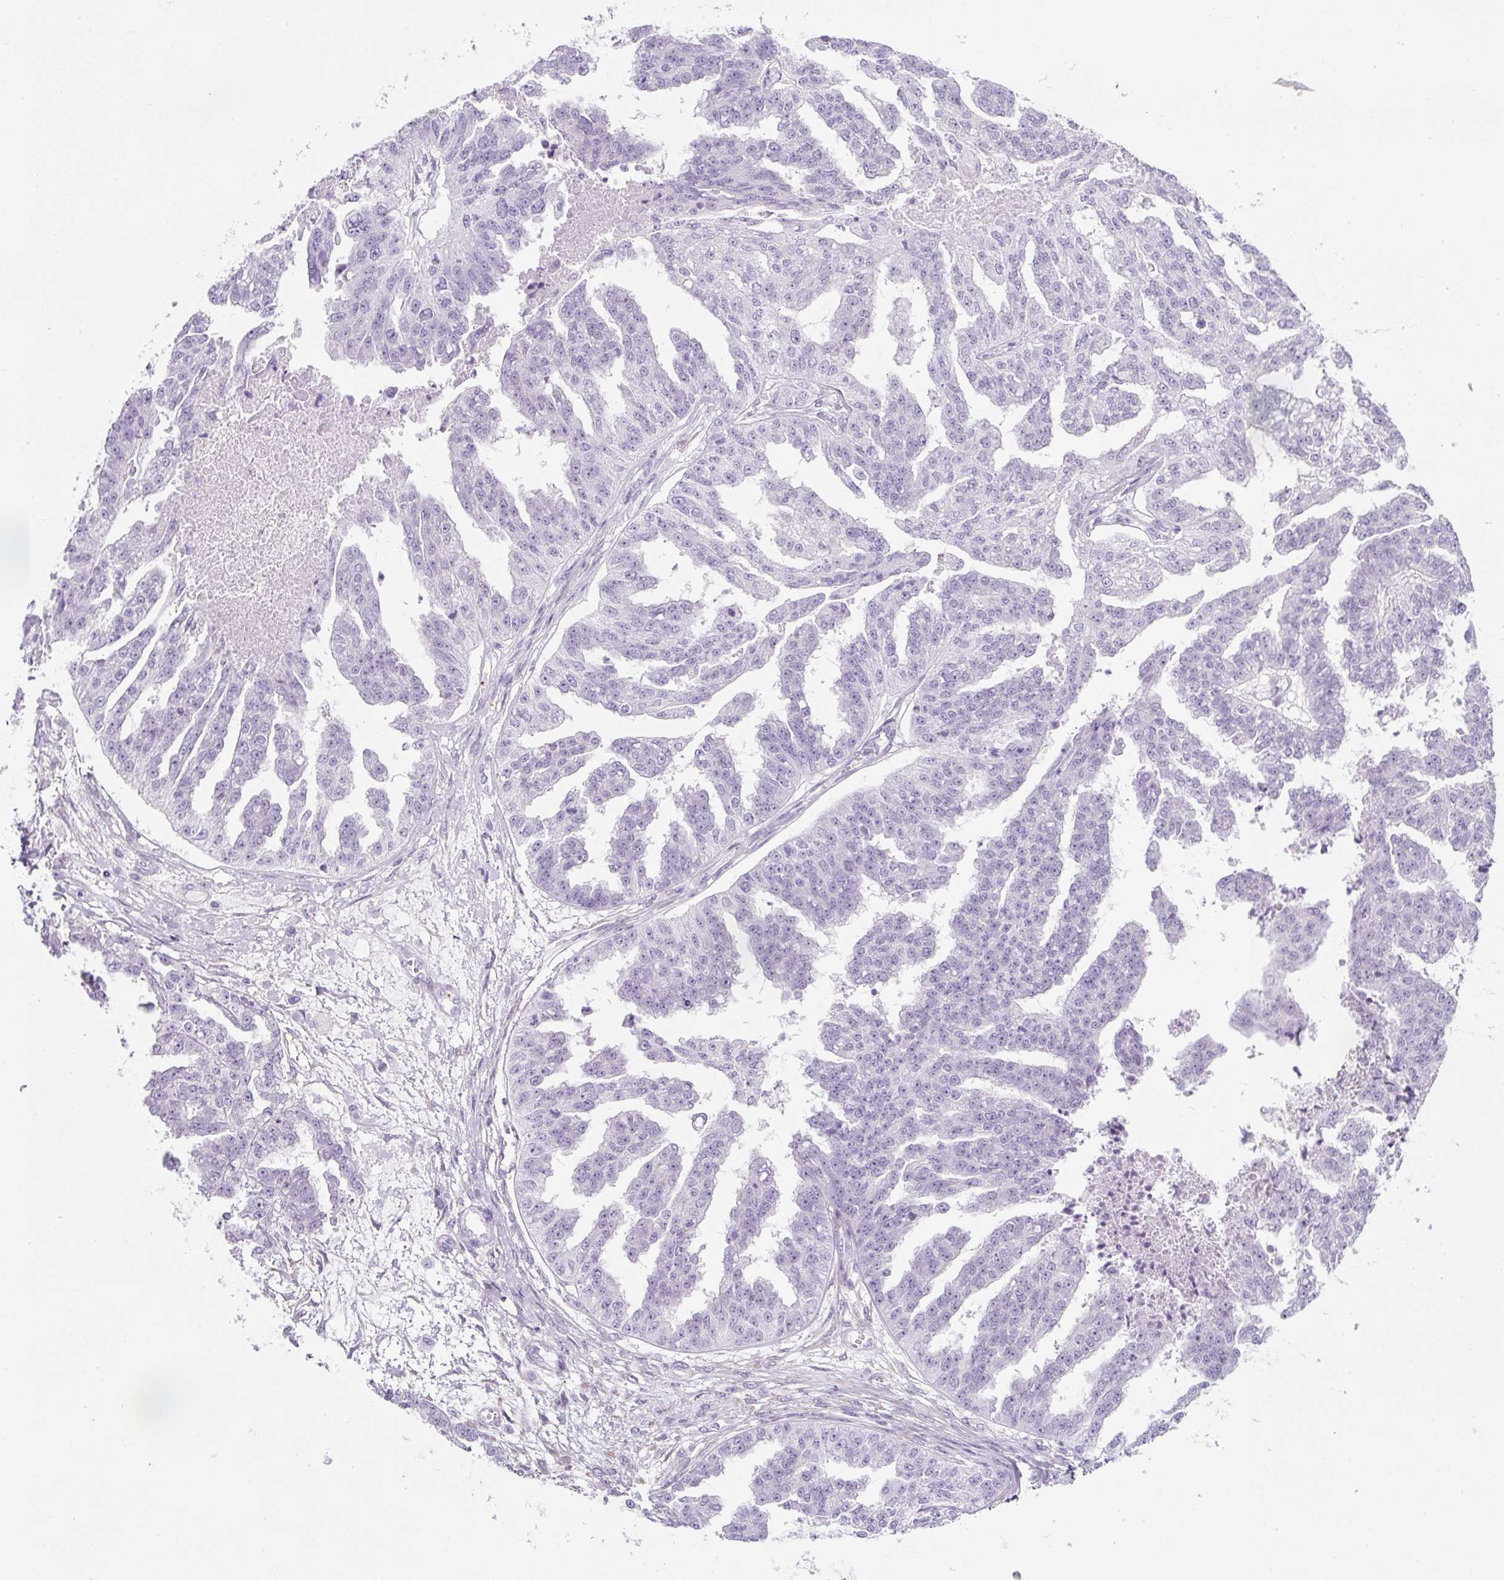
{"staining": {"intensity": "negative", "quantity": "none", "location": "none"}, "tissue": "ovarian cancer", "cell_type": "Tumor cells", "image_type": "cancer", "snomed": [{"axis": "morphology", "description": "Cystadenocarcinoma, serous, NOS"}, {"axis": "topography", "description": "Ovary"}], "caption": "This is a image of immunohistochemistry staining of serous cystadenocarcinoma (ovarian), which shows no staining in tumor cells.", "gene": "PF4V1", "patient": {"sex": "female", "age": 58}}